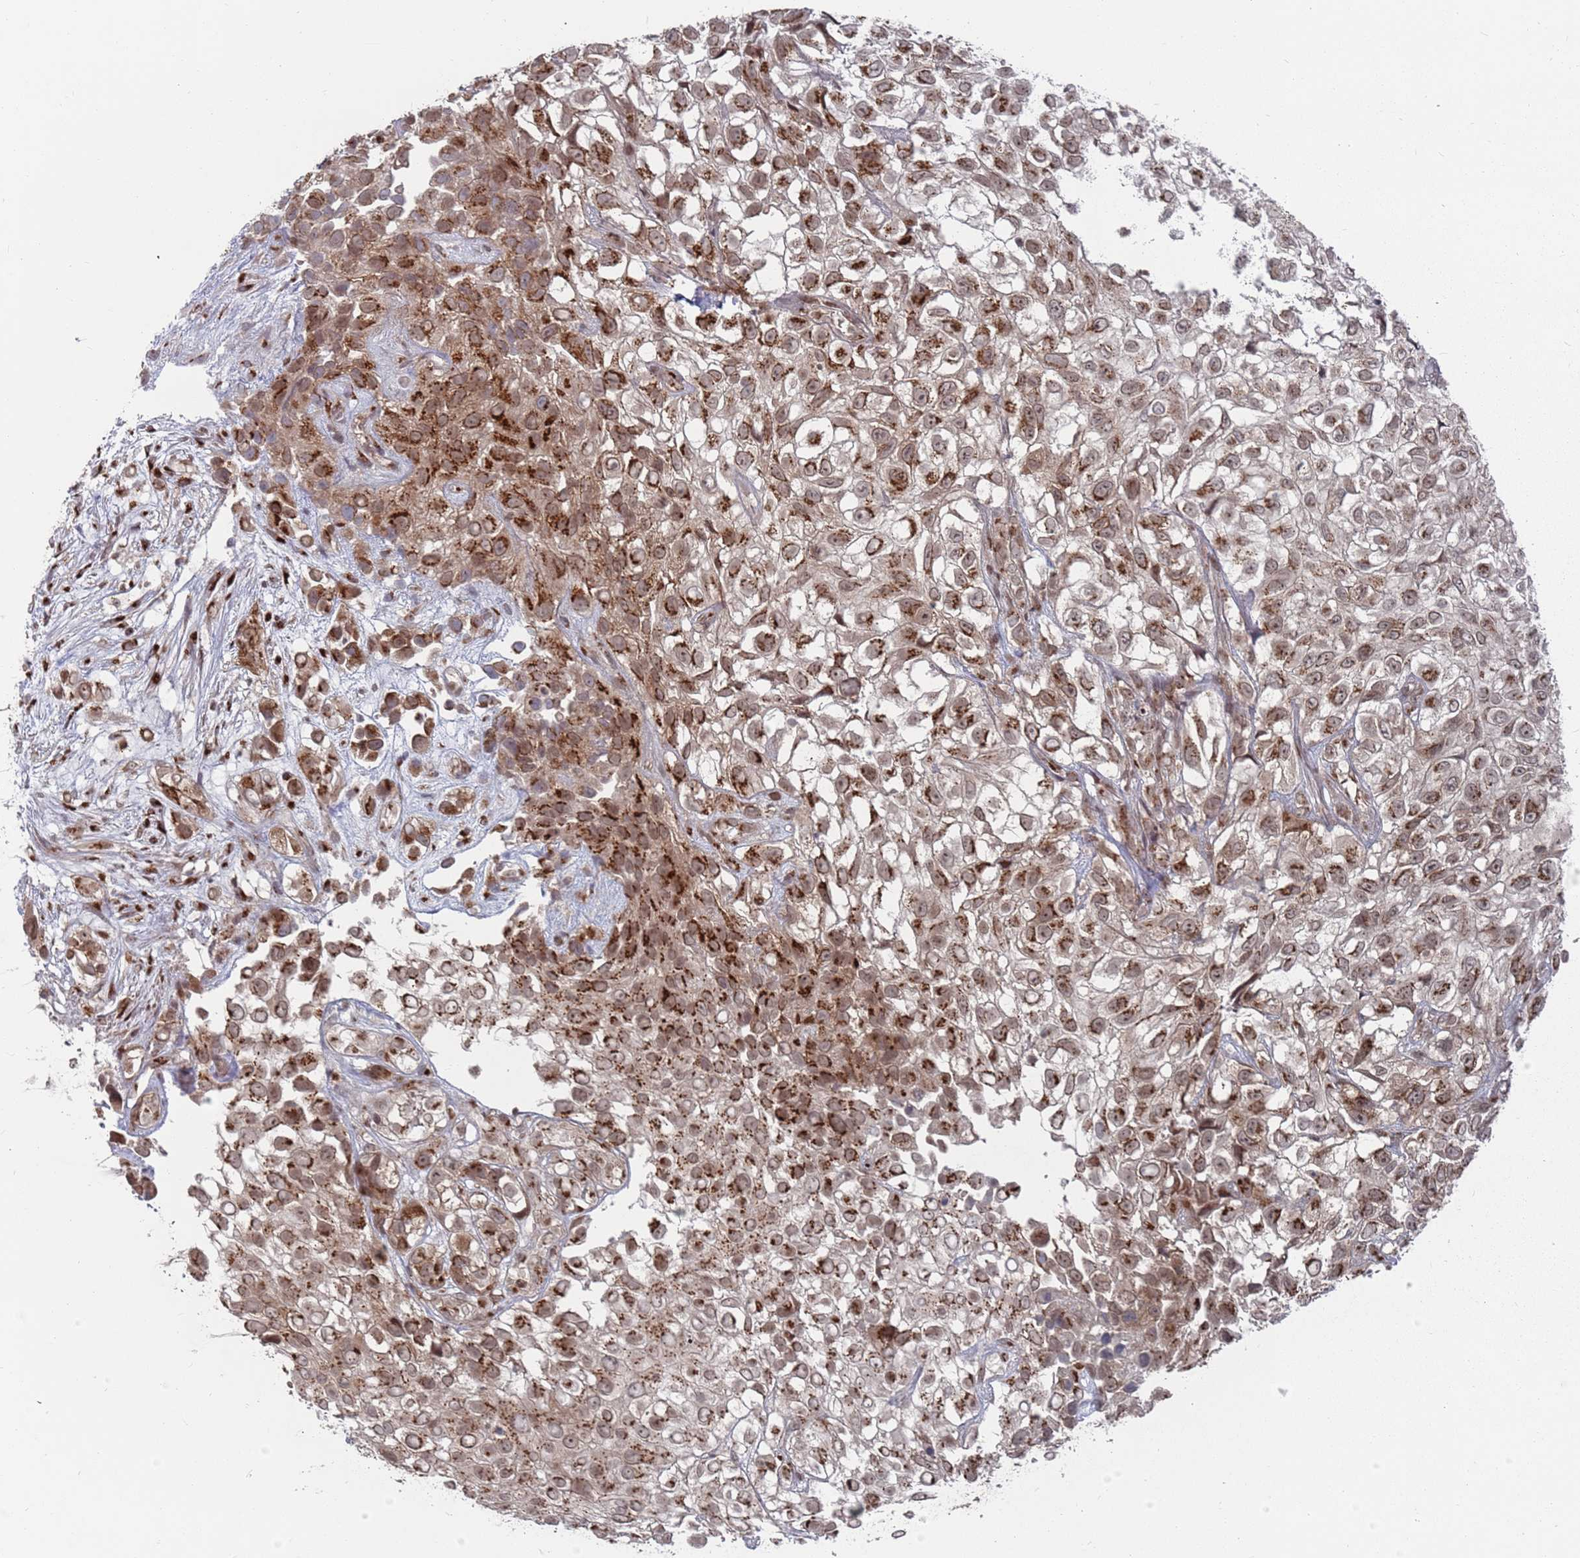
{"staining": {"intensity": "strong", "quantity": ">75%", "location": "cytoplasmic/membranous"}, "tissue": "urothelial cancer", "cell_type": "Tumor cells", "image_type": "cancer", "snomed": [{"axis": "morphology", "description": "Urothelial carcinoma, High grade"}, {"axis": "topography", "description": "Urinary bladder"}], "caption": "Immunohistochemistry image of neoplastic tissue: urothelial cancer stained using immunohistochemistry reveals high levels of strong protein expression localized specifically in the cytoplasmic/membranous of tumor cells, appearing as a cytoplasmic/membranous brown color.", "gene": "FMO4", "patient": {"sex": "male", "age": 56}}